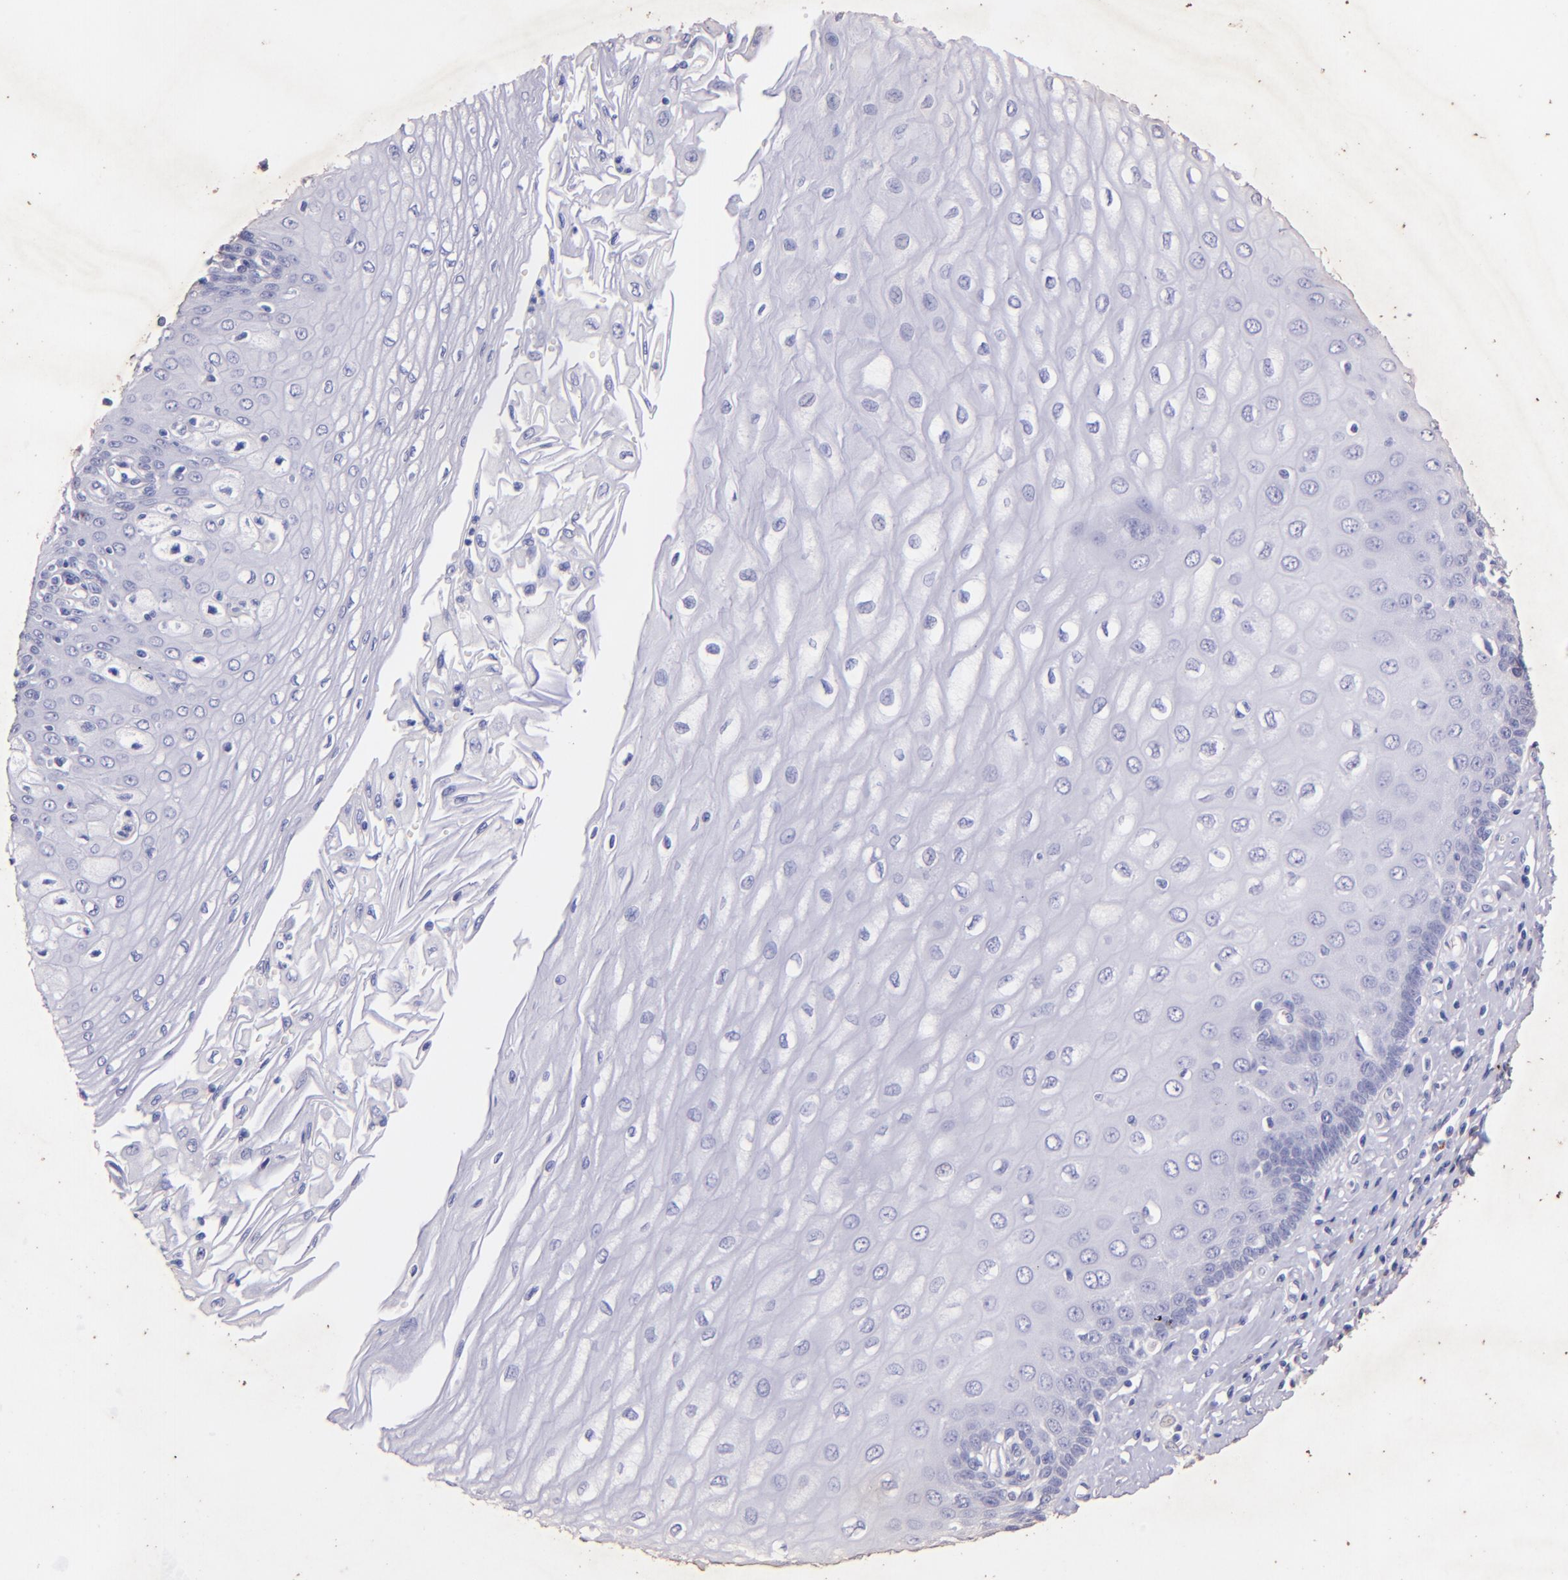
{"staining": {"intensity": "negative", "quantity": "none", "location": "none"}, "tissue": "esophagus", "cell_type": "Squamous epithelial cells", "image_type": "normal", "snomed": [{"axis": "morphology", "description": "Normal tissue, NOS"}, {"axis": "topography", "description": "Esophagus"}], "caption": "Immunohistochemistry (IHC) micrograph of normal esophagus: esophagus stained with DAB demonstrates no significant protein positivity in squamous epithelial cells.", "gene": "UCHL1", "patient": {"sex": "male", "age": 62}}